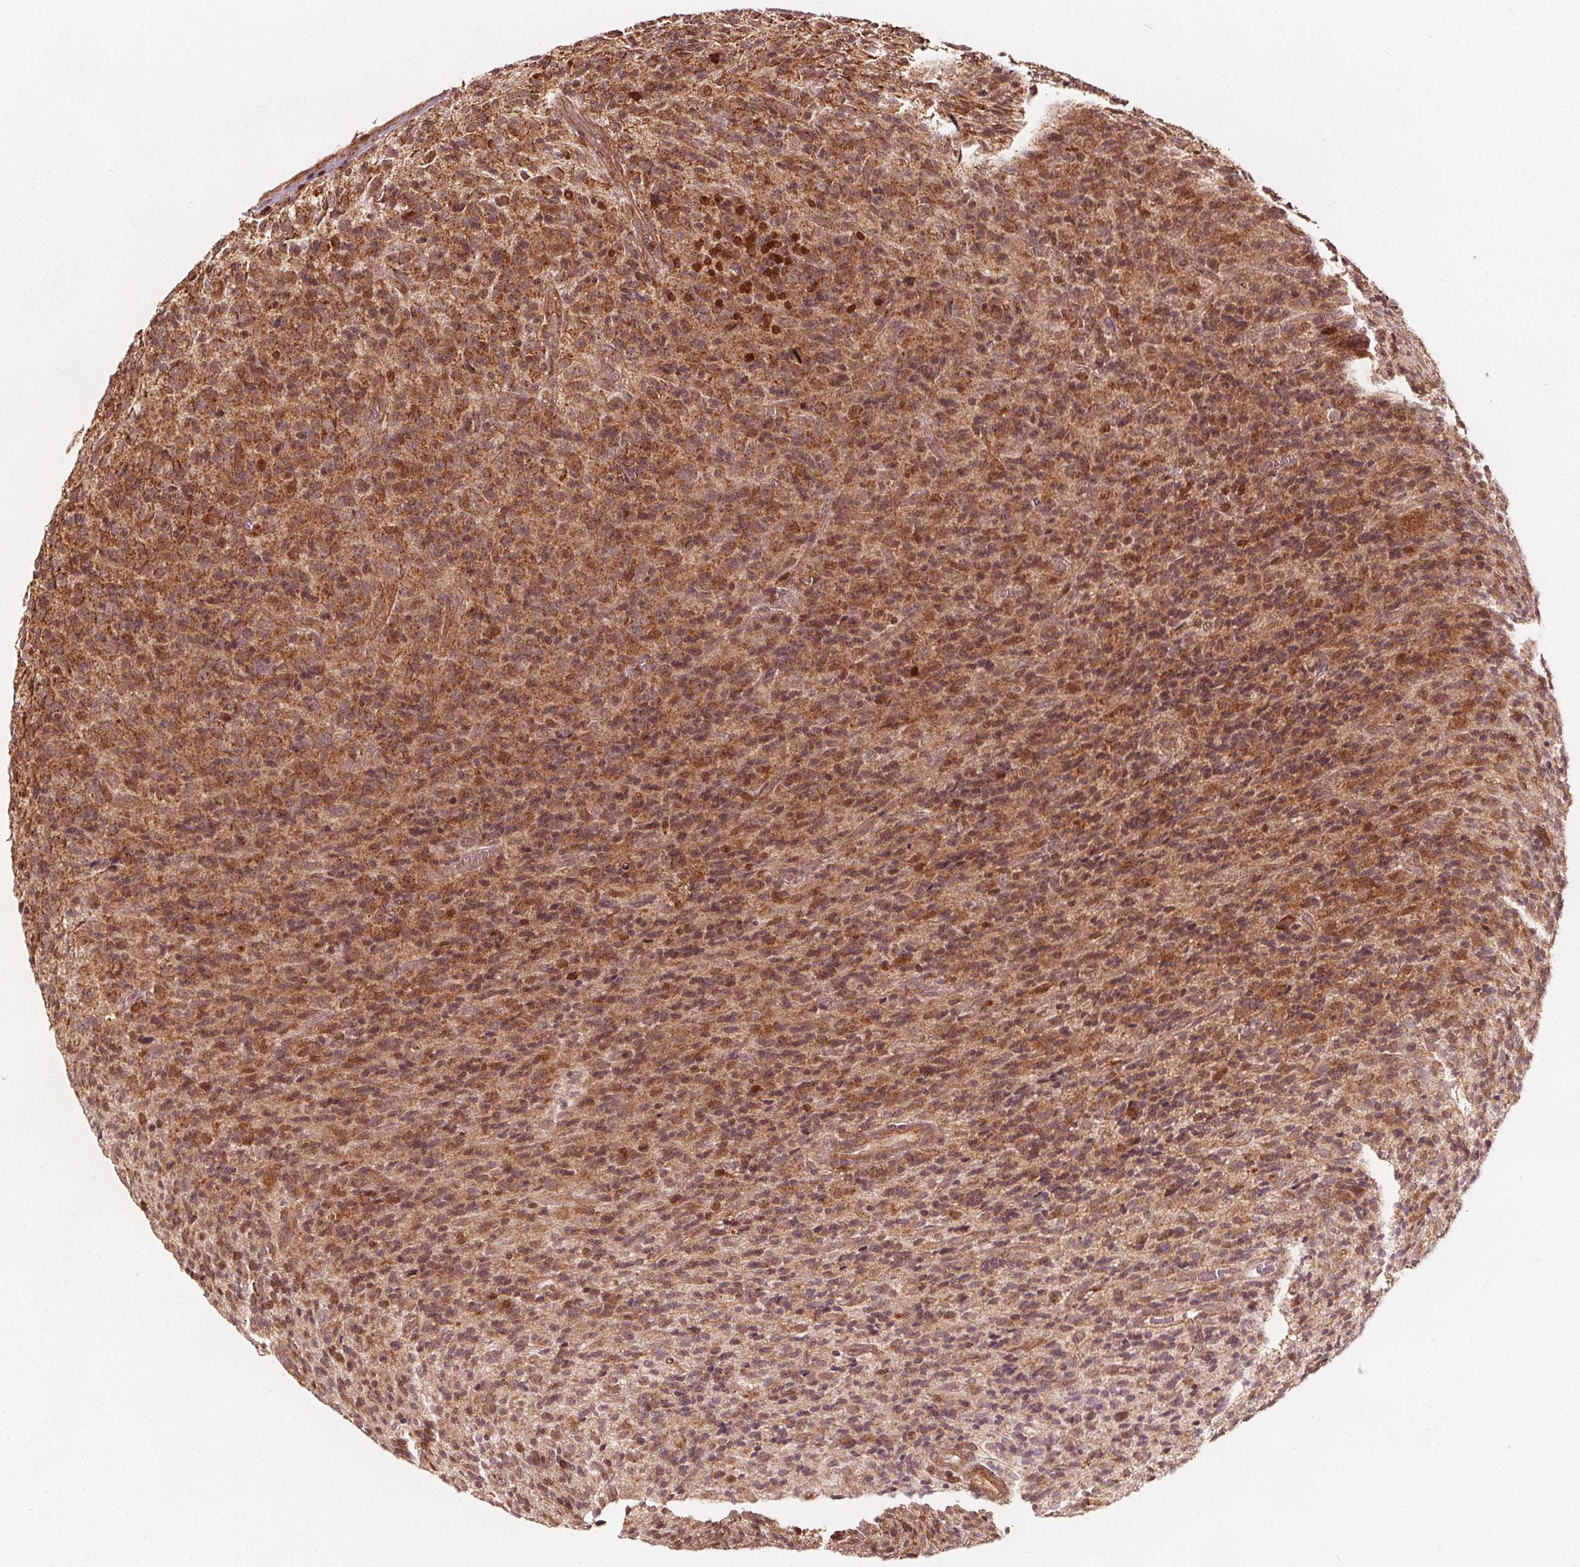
{"staining": {"intensity": "strong", "quantity": ">75%", "location": "cytoplasmic/membranous"}, "tissue": "glioma", "cell_type": "Tumor cells", "image_type": "cancer", "snomed": [{"axis": "morphology", "description": "Glioma, malignant, High grade"}, {"axis": "topography", "description": "Brain"}], "caption": "A histopathology image of human glioma stained for a protein shows strong cytoplasmic/membranous brown staining in tumor cells.", "gene": "AIP", "patient": {"sex": "male", "age": 76}}